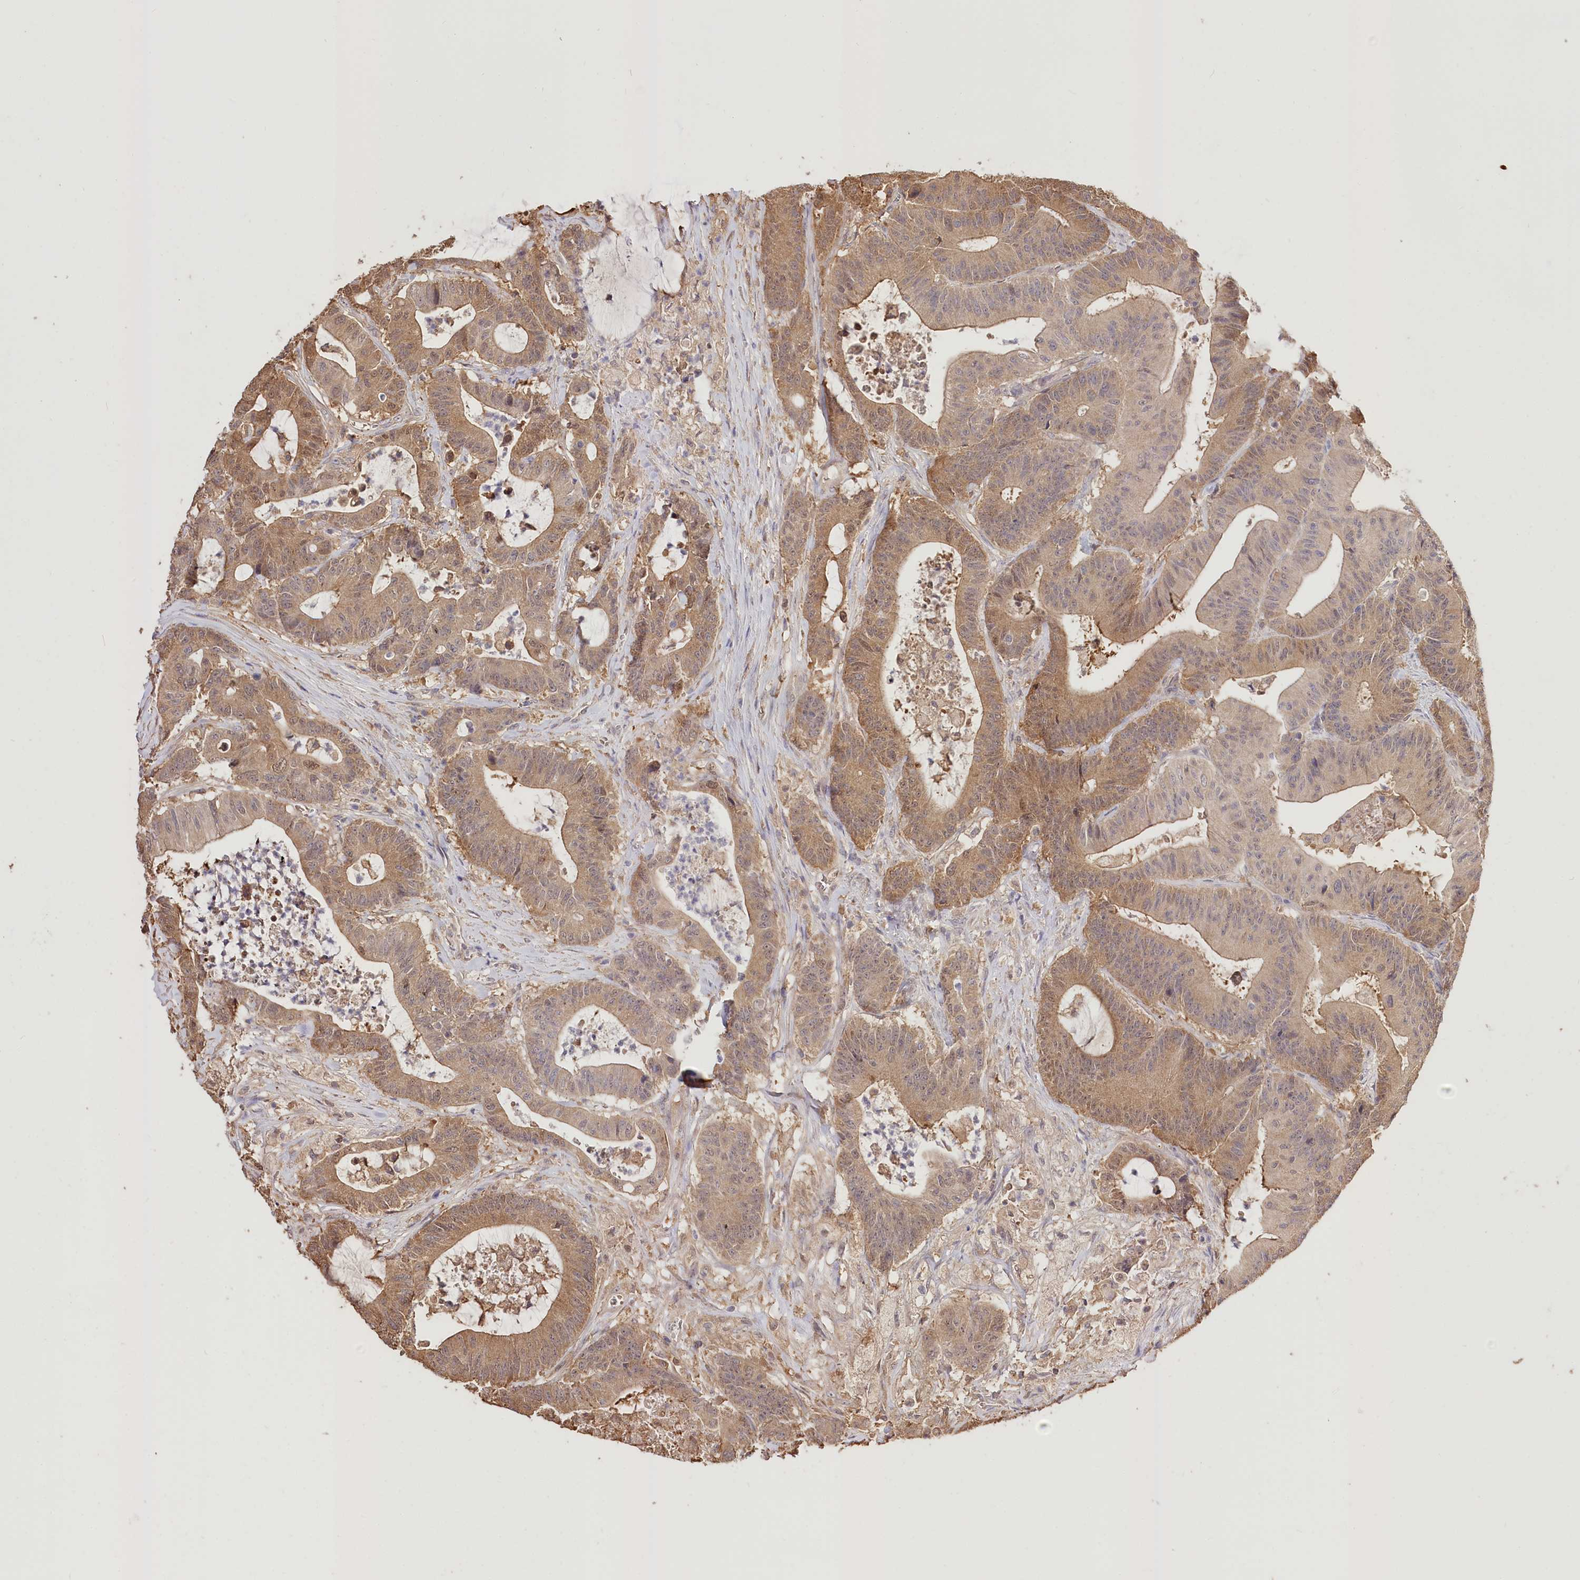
{"staining": {"intensity": "moderate", "quantity": ">75%", "location": "cytoplasmic/membranous"}, "tissue": "colorectal cancer", "cell_type": "Tumor cells", "image_type": "cancer", "snomed": [{"axis": "morphology", "description": "Adenocarcinoma, NOS"}, {"axis": "topography", "description": "Colon"}], "caption": "Protein analysis of colorectal adenocarcinoma tissue exhibits moderate cytoplasmic/membranous staining in about >75% of tumor cells.", "gene": "R3HDM2", "patient": {"sex": "female", "age": 84}}